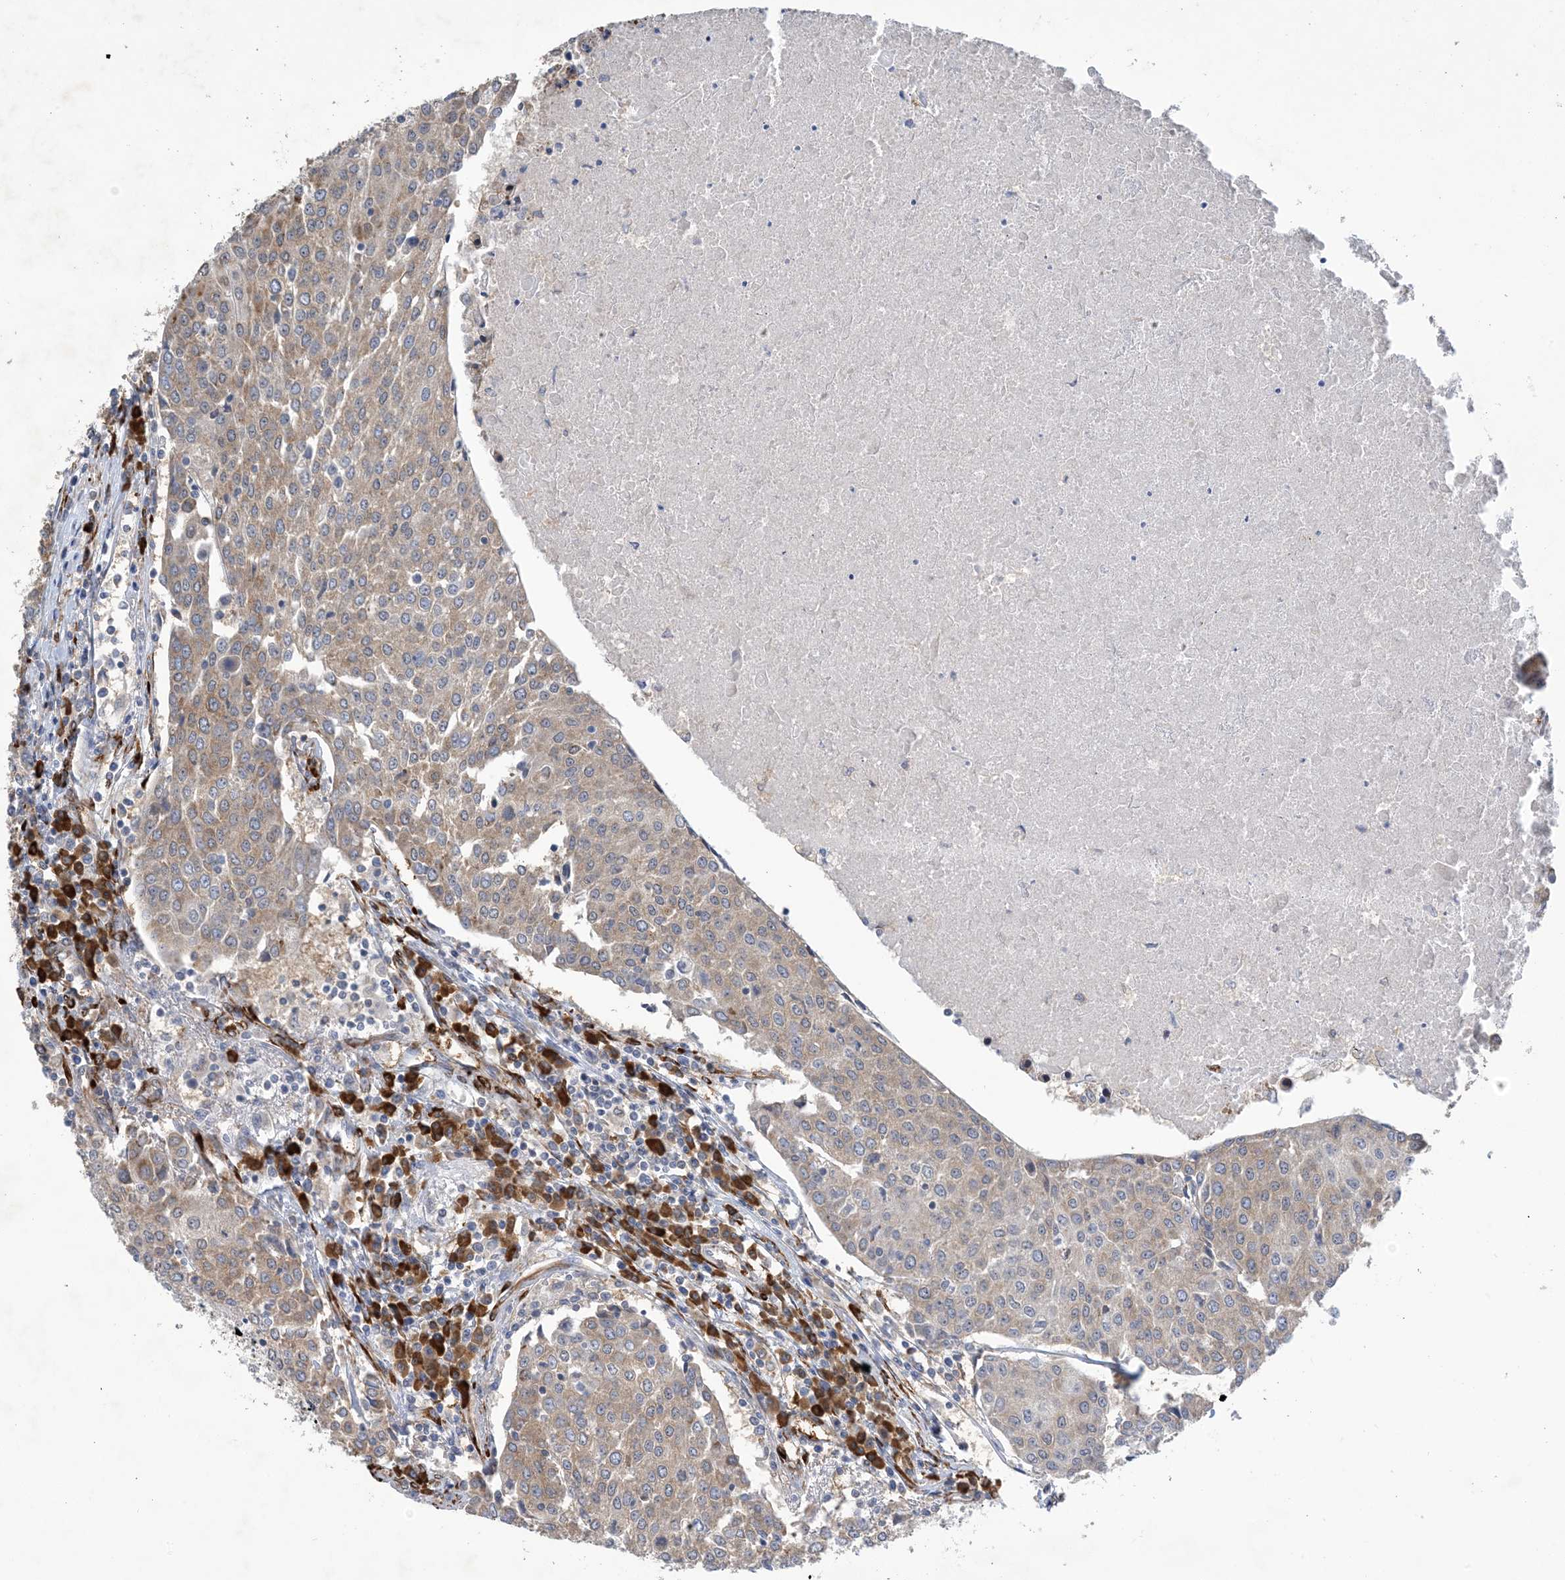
{"staining": {"intensity": "weak", "quantity": "<25%", "location": "cytoplasmic/membranous"}, "tissue": "urothelial cancer", "cell_type": "Tumor cells", "image_type": "cancer", "snomed": [{"axis": "morphology", "description": "Urothelial carcinoma, High grade"}, {"axis": "topography", "description": "Urinary bladder"}], "caption": "Image shows no protein positivity in tumor cells of urothelial cancer tissue.", "gene": "ZBTB45", "patient": {"sex": "female", "age": 85}}